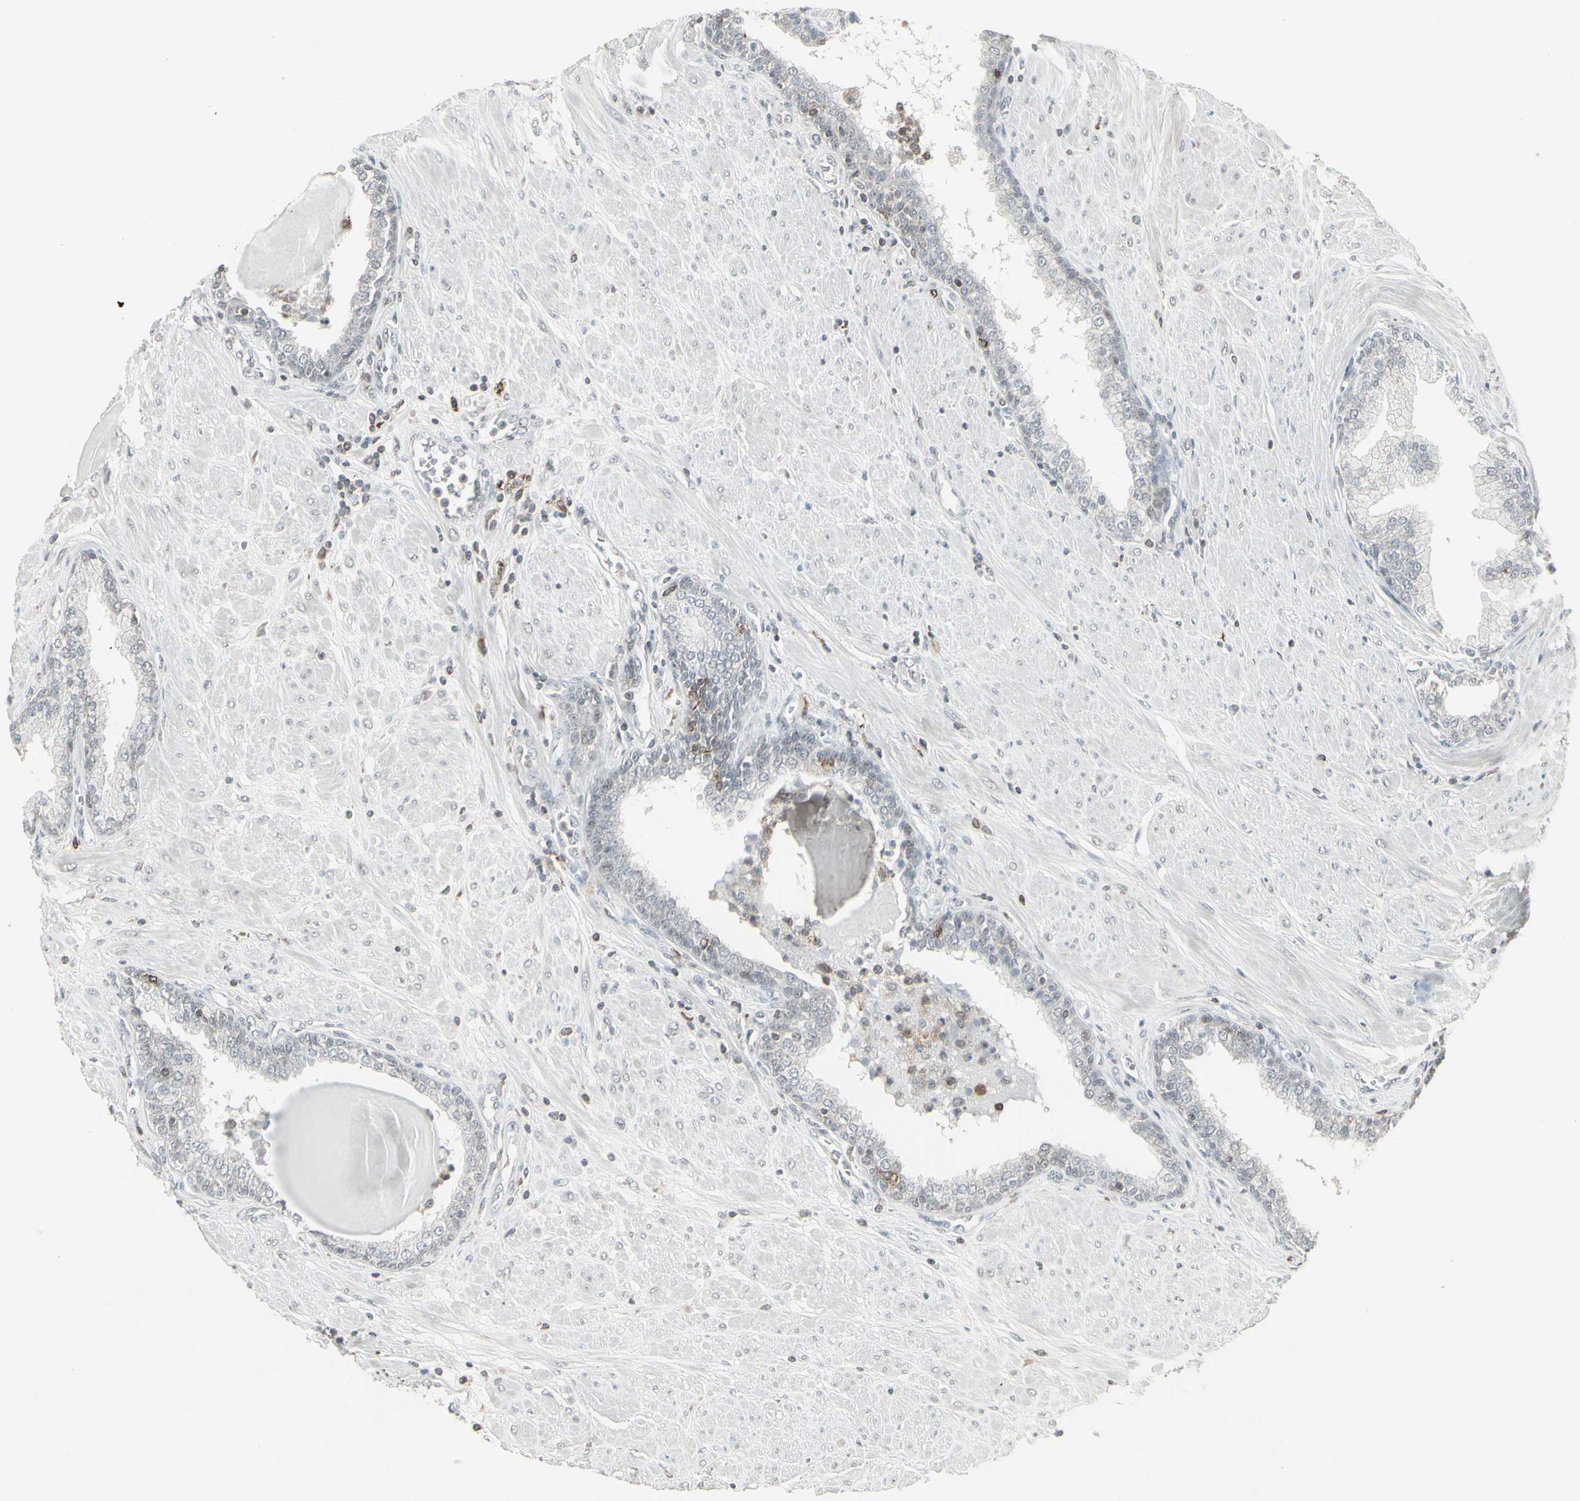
{"staining": {"intensity": "moderate", "quantity": "<25%", "location": "cytoplasmic/membranous"}, "tissue": "prostate", "cell_type": "Glandular cells", "image_type": "normal", "snomed": [{"axis": "morphology", "description": "Normal tissue, NOS"}, {"axis": "topography", "description": "Prostate"}], "caption": "Immunohistochemical staining of unremarkable prostate demonstrates low levels of moderate cytoplasmic/membranous positivity in about <25% of glandular cells. (Brightfield microscopy of DAB IHC at high magnification).", "gene": "SAMSN1", "patient": {"sex": "male", "age": 51}}